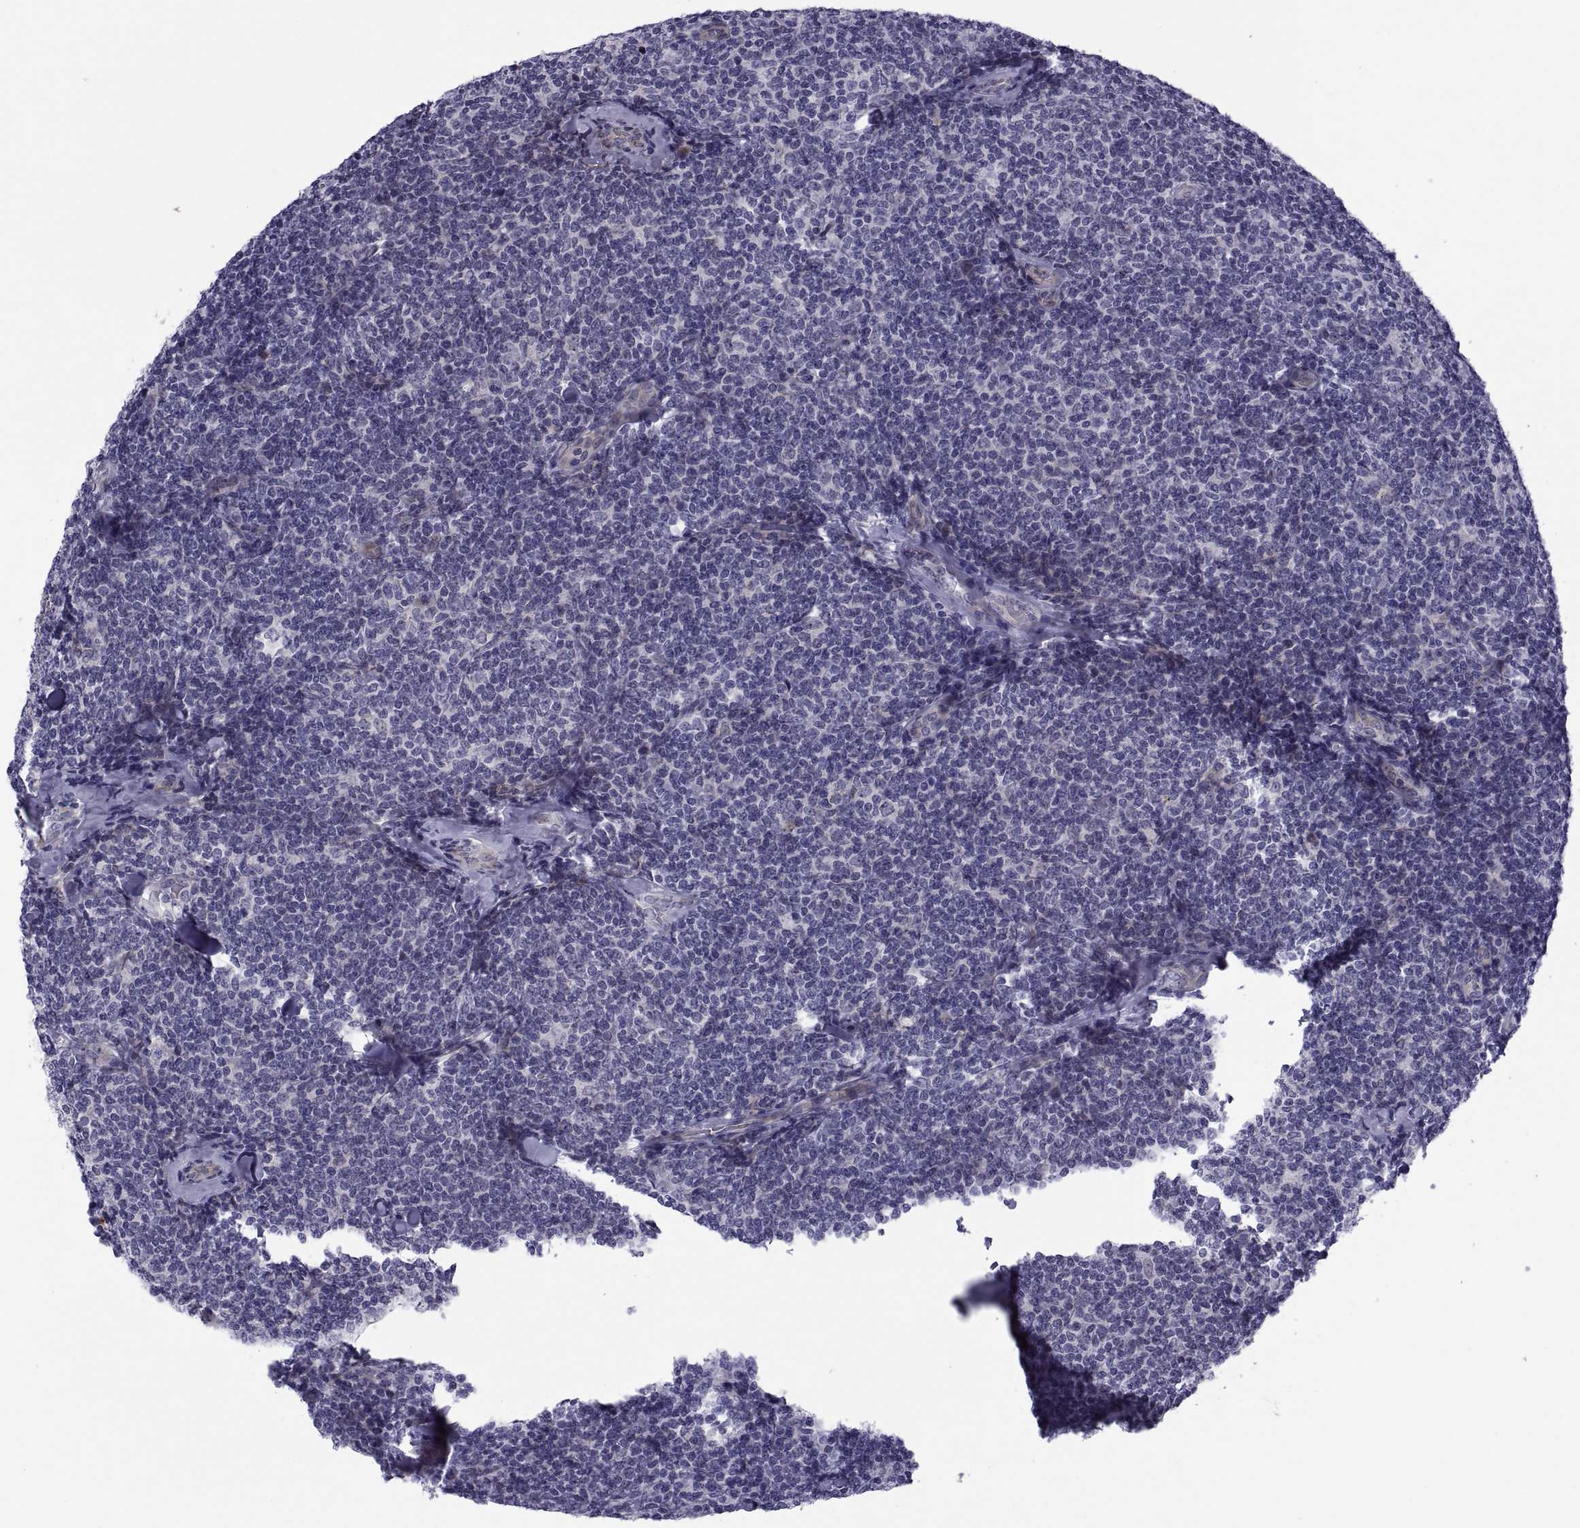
{"staining": {"intensity": "negative", "quantity": "none", "location": "none"}, "tissue": "lymphoma", "cell_type": "Tumor cells", "image_type": "cancer", "snomed": [{"axis": "morphology", "description": "Malignant lymphoma, non-Hodgkin's type, Low grade"}, {"axis": "topography", "description": "Lymph node"}], "caption": "Immunohistochemistry (IHC) photomicrograph of human low-grade malignant lymphoma, non-Hodgkin's type stained for a protein (brown), which demonstrates no expression in tumor cells.", "gene": "TMEM158", "patient": {"sex": "female", "age": 56}}